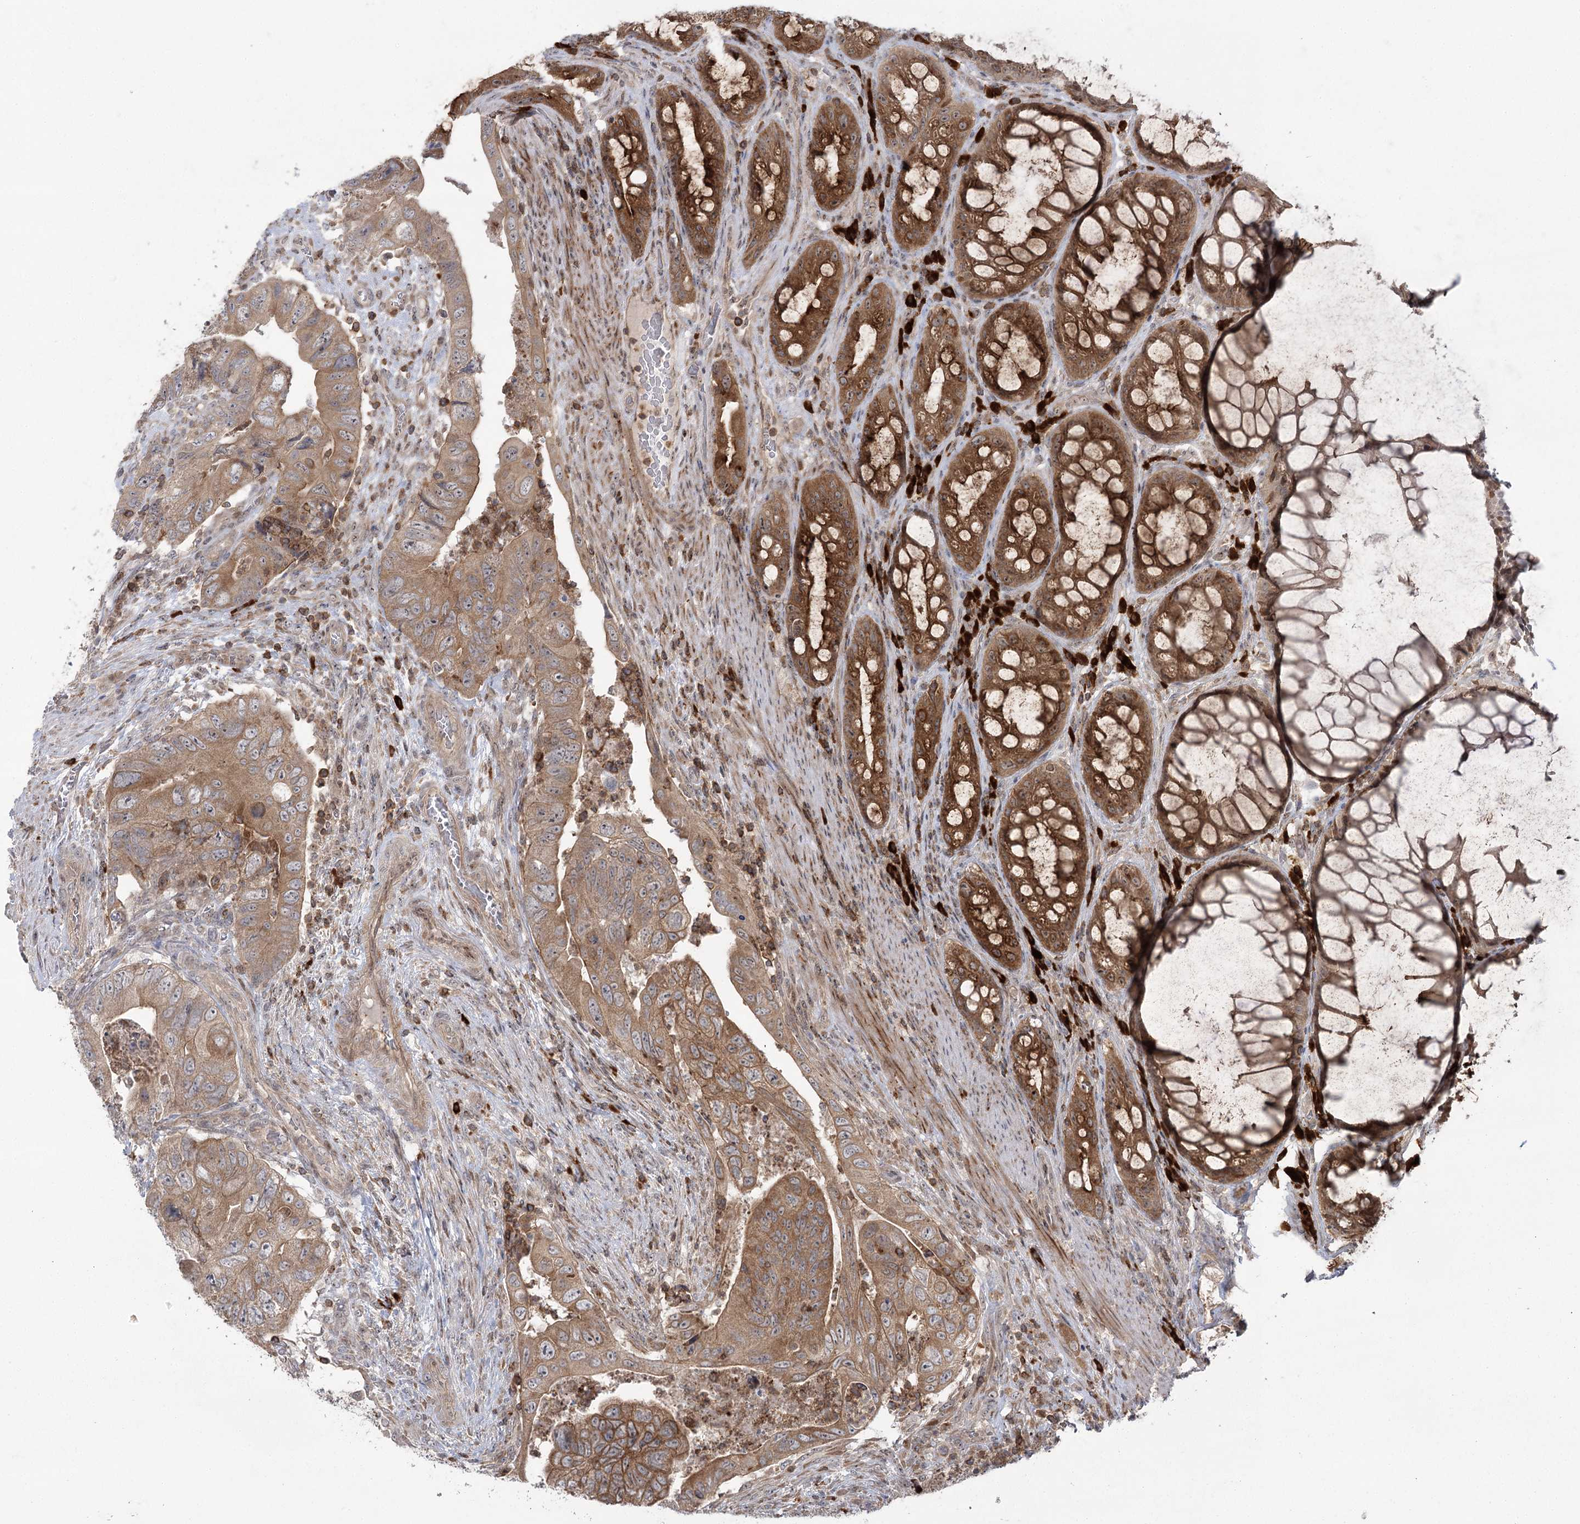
{"staining": {"intensity": "moderate", "quantity": ">75%", "location": "cytoplasmic/membranous"}, "tissue": "colorectal cancer", "cell_type": "Tumor cells", "image_type": "cancer", "snomed": [{"axis": "morphology", "description": "Adenocarcinoma, NOS"}, {"axis": "topography", "description": "Rectum"}], "caption": "Immunohistochemical staining of human colorectal cancer (adenocarcinoma) shows medium levels of moderate cytoplasmic/membranous protein positivity in approximately >75% of tumor cells.", "gene": "SYTL1", "patient": {"sex": "male", "age": 63}}